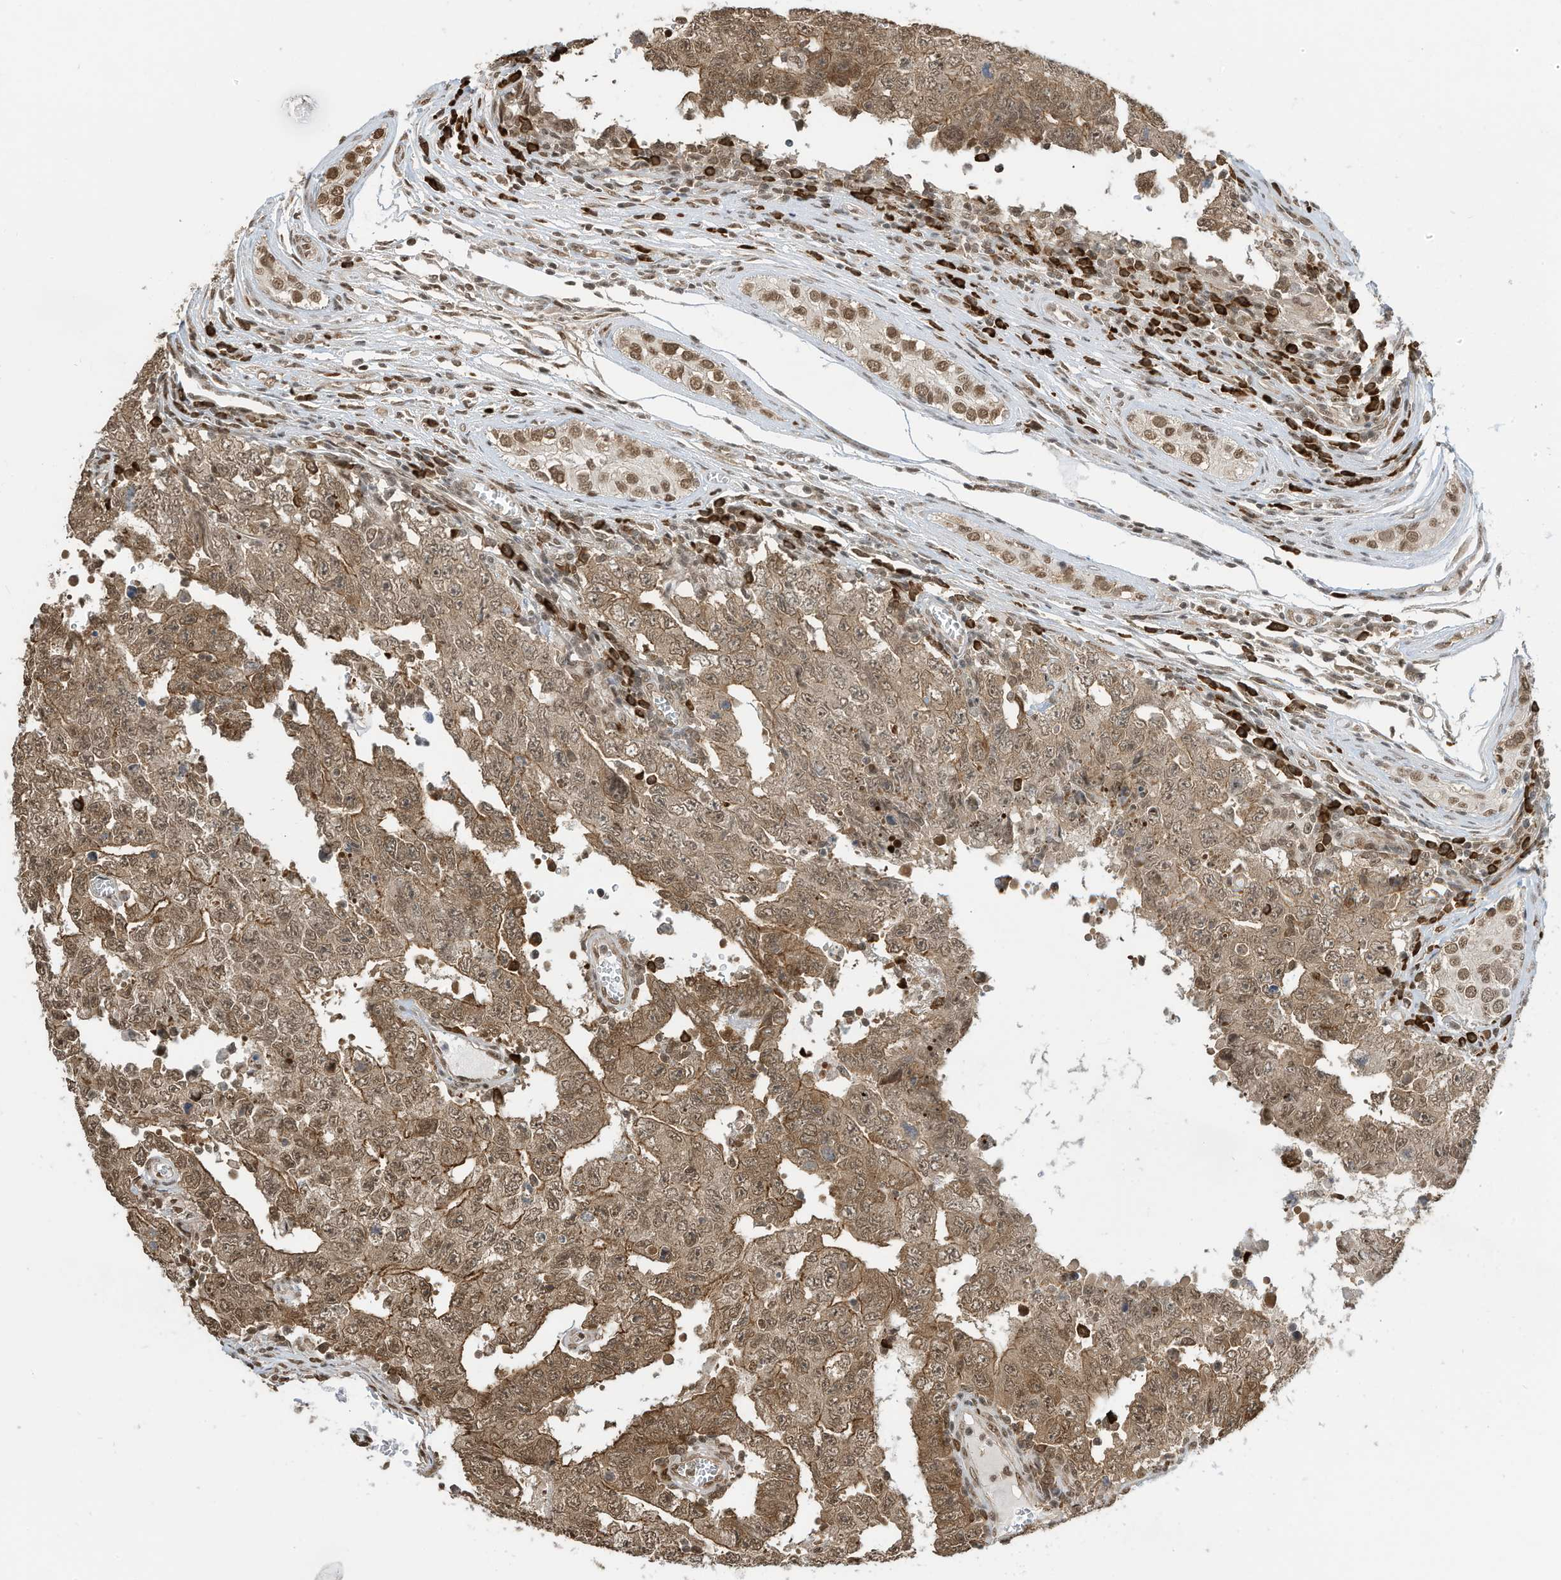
{"staining": {"intensity": "moderate", "quantity": ">75%", "location": "cytoplasmic/membranous,nuclear"}, "tissue": "testis cancer", "cell_type": "Tumor cells", "image_type": "cancer", "snomed": [{"axis": "morphology", "description": "Carcinoma, Embryonal, NOS"}, {"axis": "topography", "description": "Testis"}], "caption": "Testis cancer (embryonal carcinoma) stained with a protein marker reveals moderate staining in tumor cells.", "gene": "ZNF195", "patient": {"sex": "male", "age": 26}}